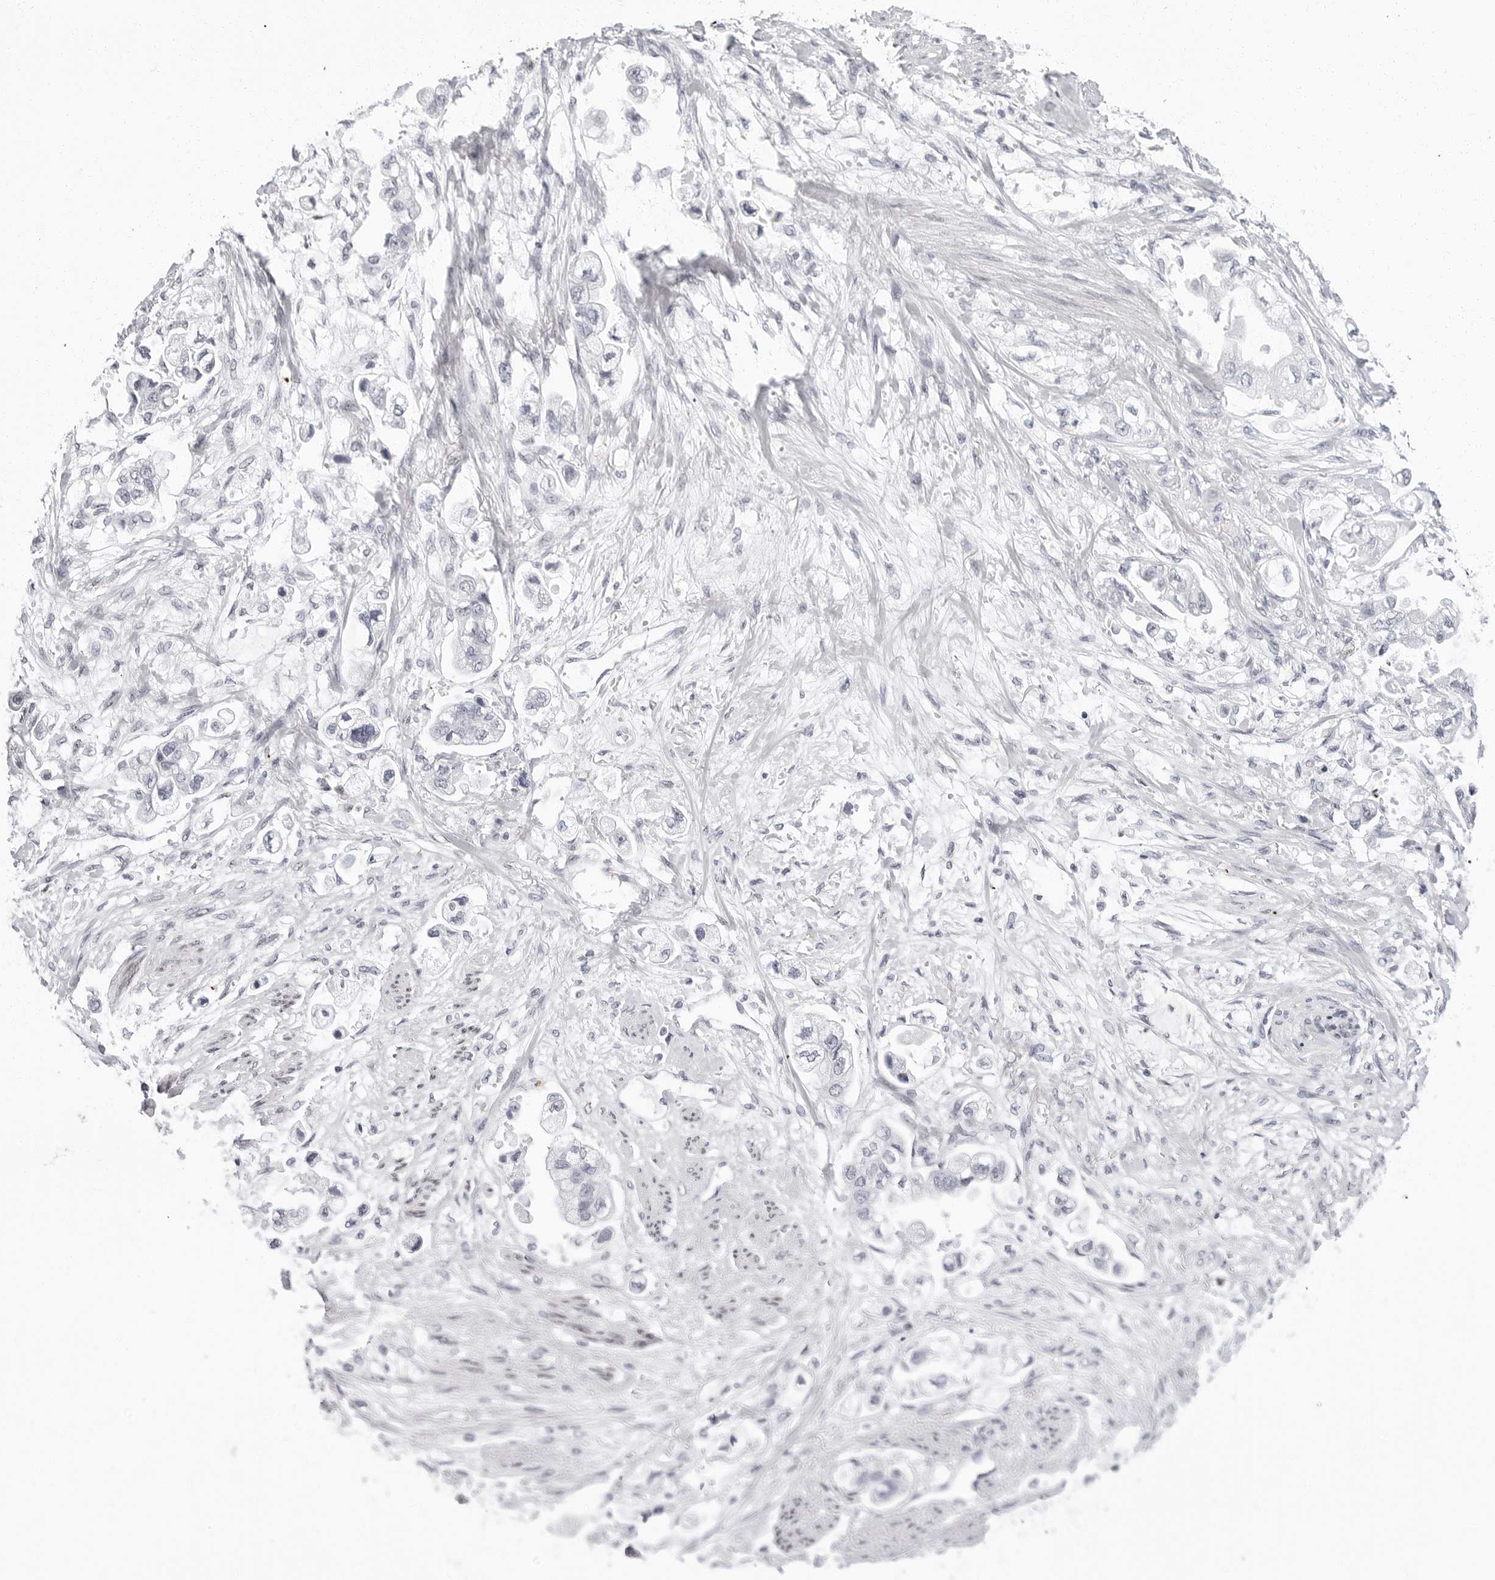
{"staining": {"intensity": "negative", "quantity": "none", "location": "none"}, "tissue": "stomach cancer", "cell_type": "Tumor cells", "image_type": "cancer", "snomed": [{"axis": "morphology", "description": "Adenocarcinoma, NOS"}, {"axis": "topography", "description": "Stomach"}], "caption": "IHC of human adenocarcinoma (stomach) shows no positivity in tumor cells.", "gene": "VEZF1", "patient": {"sex": "male", "age": 62}}